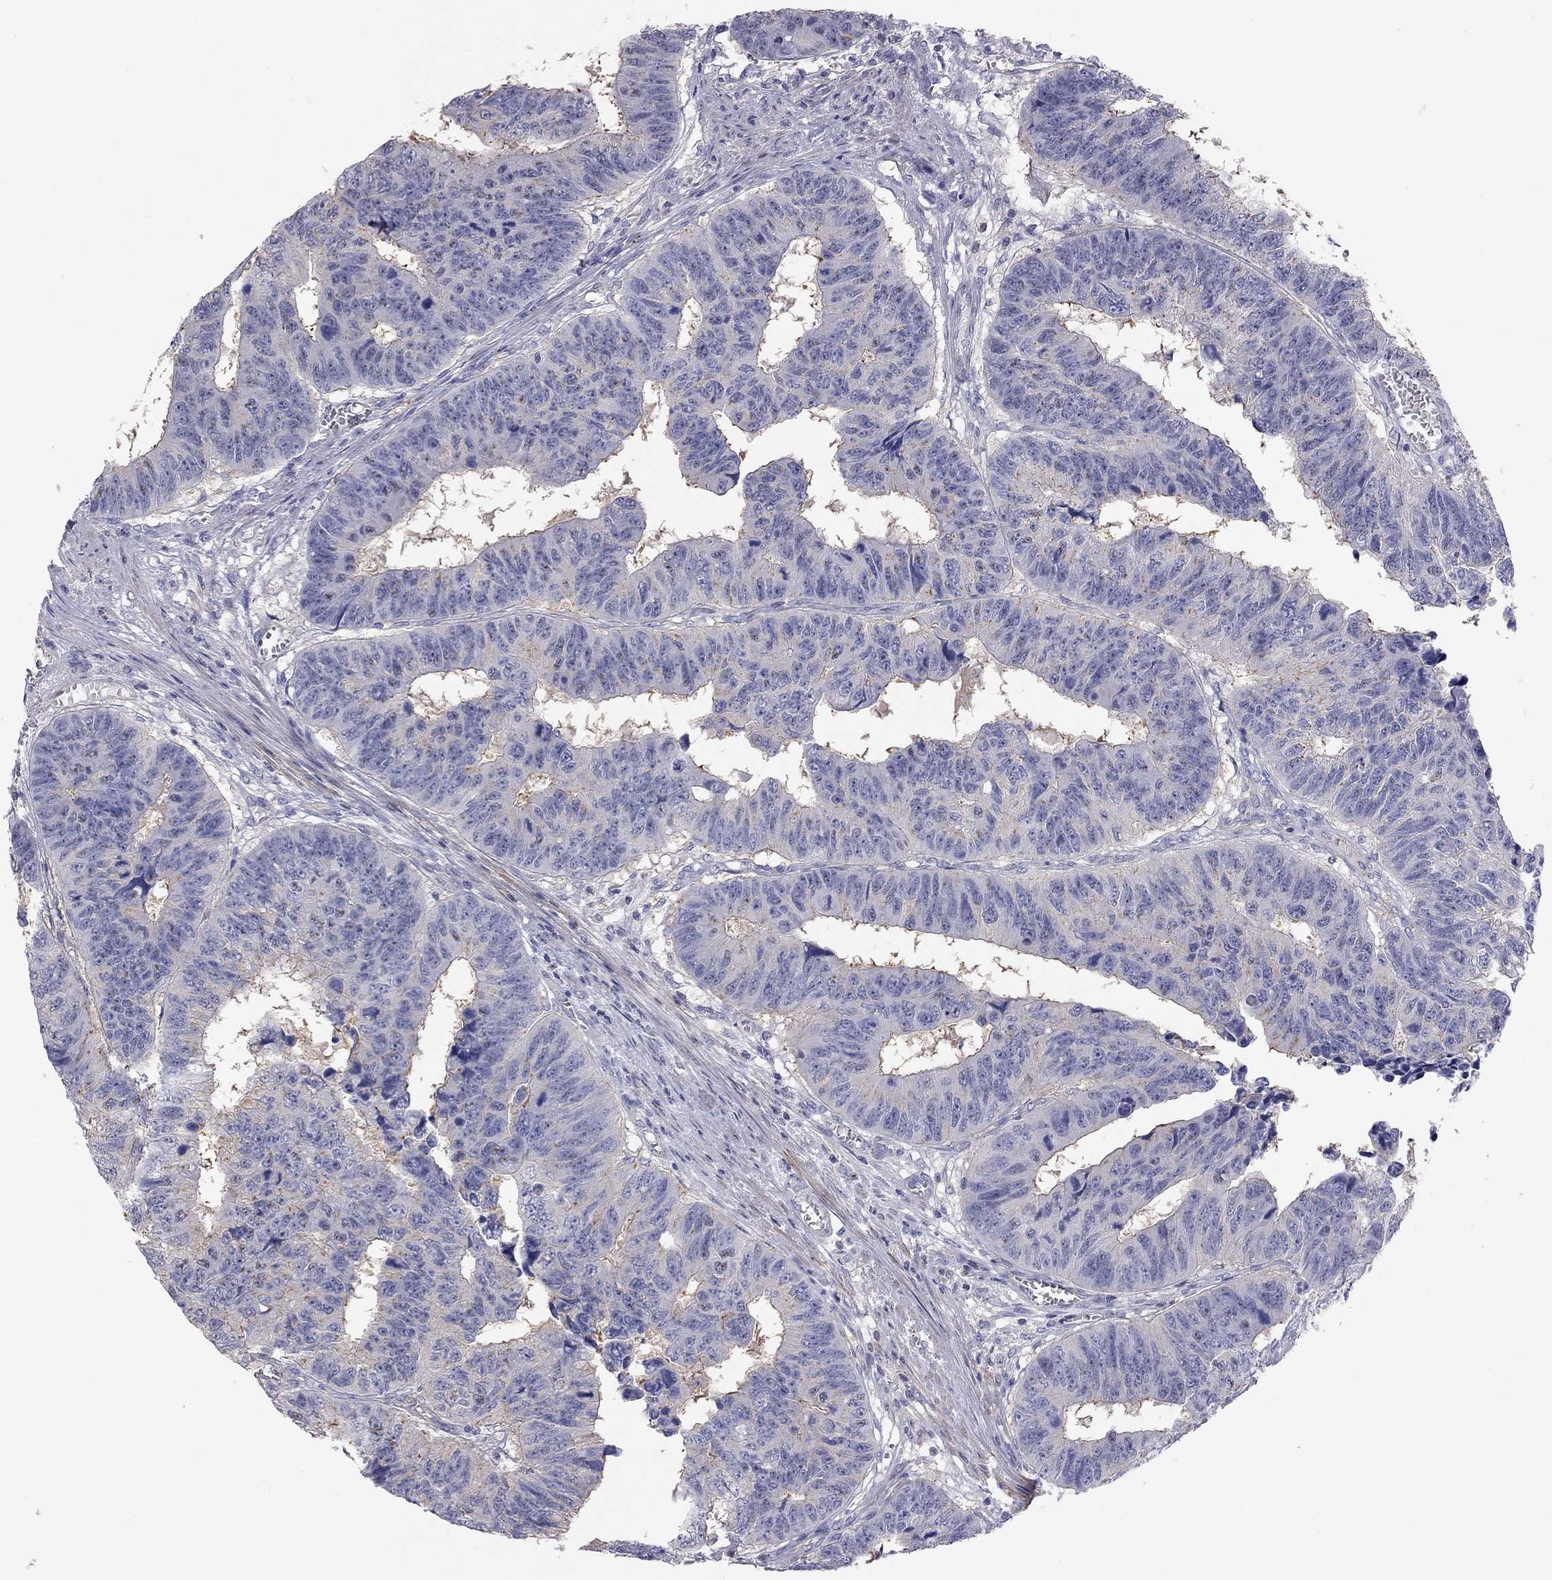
{"staining": {"intensity": "negative", "quantity": "none", "location": "none"}, "tissue": "colorectal cancer", "cell_type": "Tumor cells", "image_type": "cancer", "snomed": [{"axis": "morphology", "description": "Adenocarcinoma, NOS"}, {"axis": "topography", "description": "Rectum"}], "caption": "Micrograph shows no protein expression in tumor cells of colorectal cancer (adenocarcinoma) tissue. (Immunohistochemistry (ihc), brightfield microscopy, high magnification).", "gene": "ADCYAP1", "patient": {"sex": "female", "age": 85}}